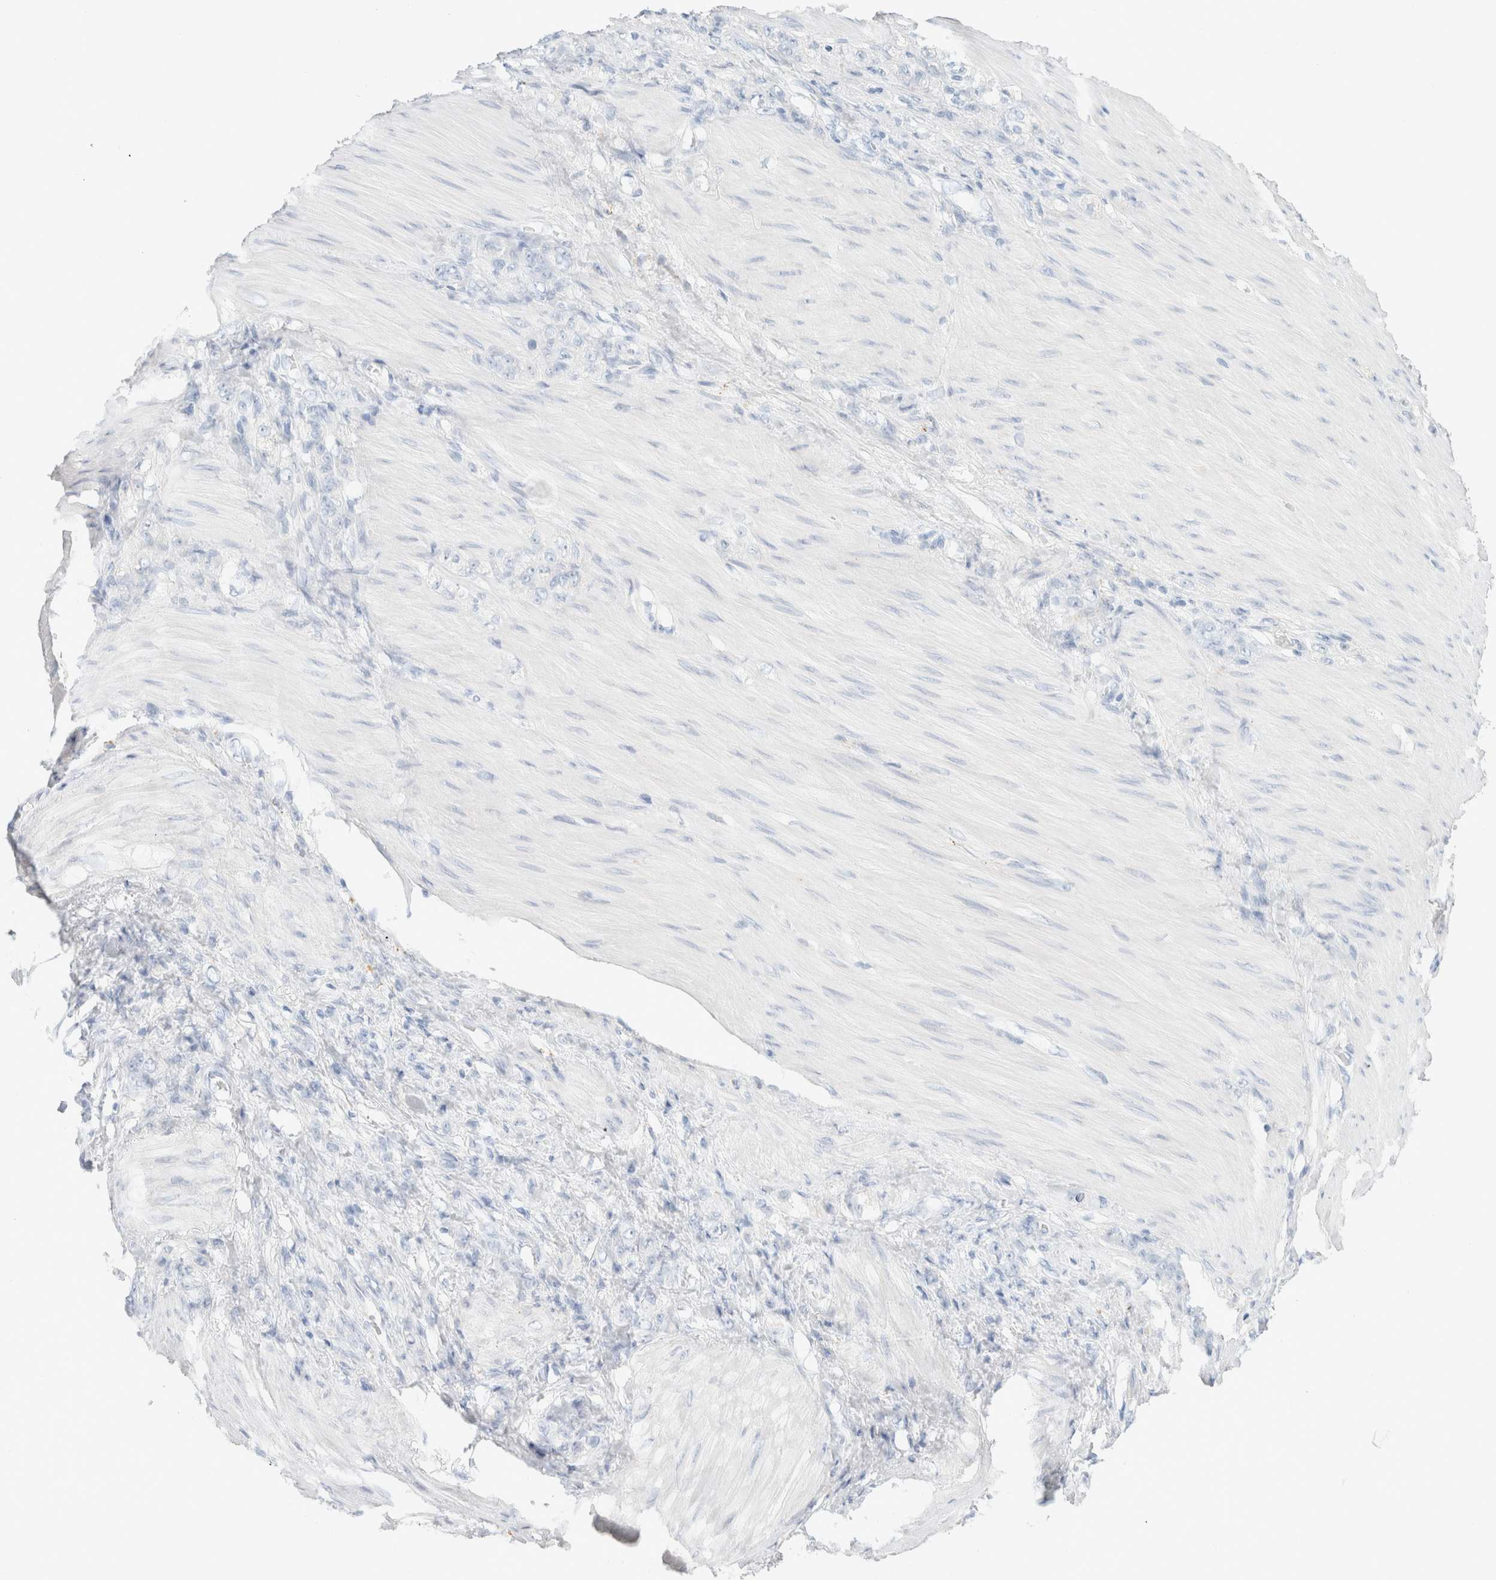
{"staining": {"intensity": "negative", "quantity": "none", "location": "none"}, "tissue": "stomach cancer", "cell_type": "Tumor cells", "image_type": "cancer", "snomed": [{"axis": "morphology", "description": "Normal tissue, NOS"}, {"axis": "morphology", "description": "Adenocarcinoma, NOS"}, {"axis": "topography", "description": "Stomach"}], "caption": "Immunohistochemistry of stomach cancer reveals no positivity in tumor cells.", "gene": "CPQ", "patient": {"sex": "male", "age": 82}}